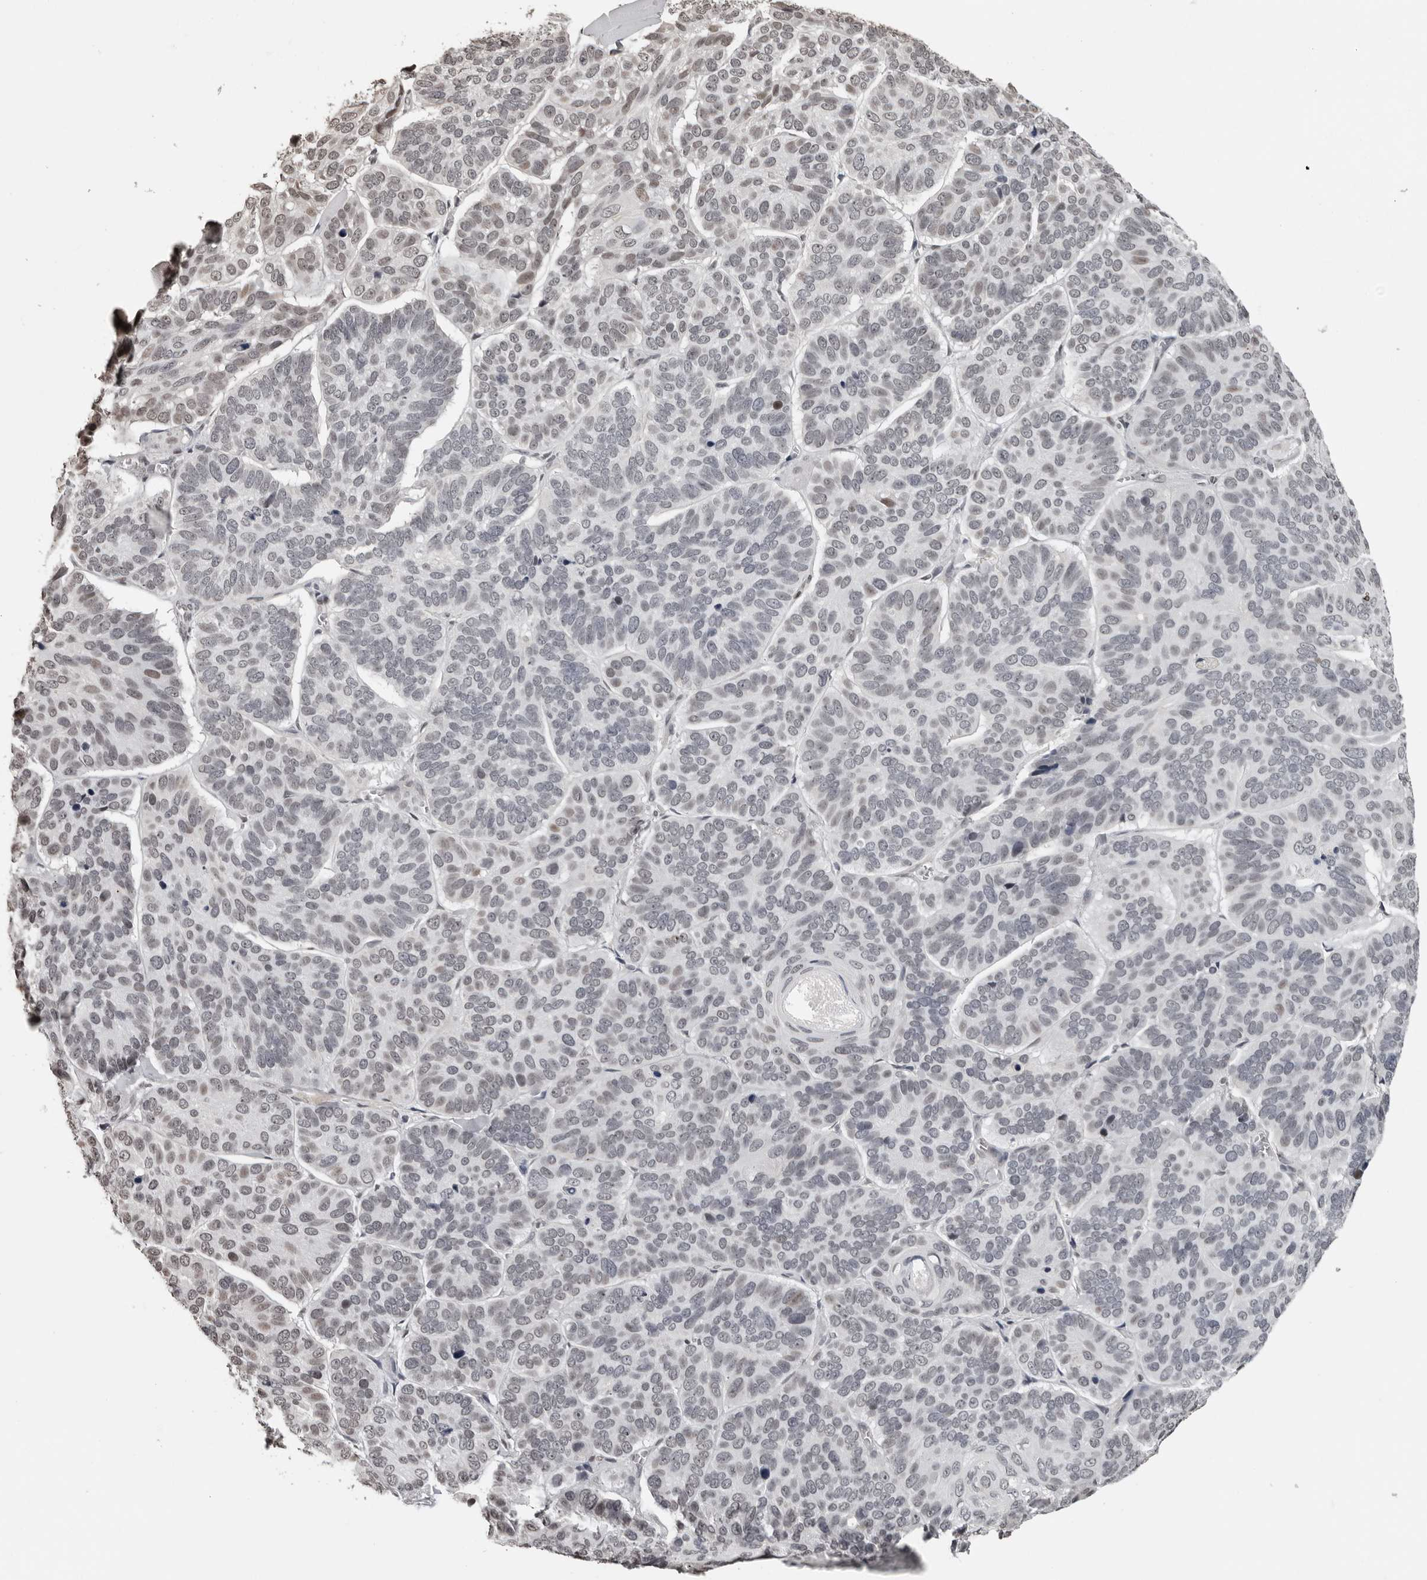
{"staining": {"intensity": "weak", "quantity": "<25%", "location": "nuclear"}, "tissue": "skin cancer", "cell_type": "Tumor cells", "image_type": "cancer", "snomed": [{"axis": "morphology", "description": "Basal cell carcinoma"}, {"axis": "topography", "description": "Skin"}], "caption": "Immunohistochemical staining of human basal cell carcinoma (skin) reveals no significant staining in tumor cells. (Stains: DAB (3,3'-diaminobenzidine) IHC with hematoxylin counter stain, Microscopy: brightfield microscopy at high magnification).", "gene": "ORC1", "patient": {"sex": "male", "age": 62}}